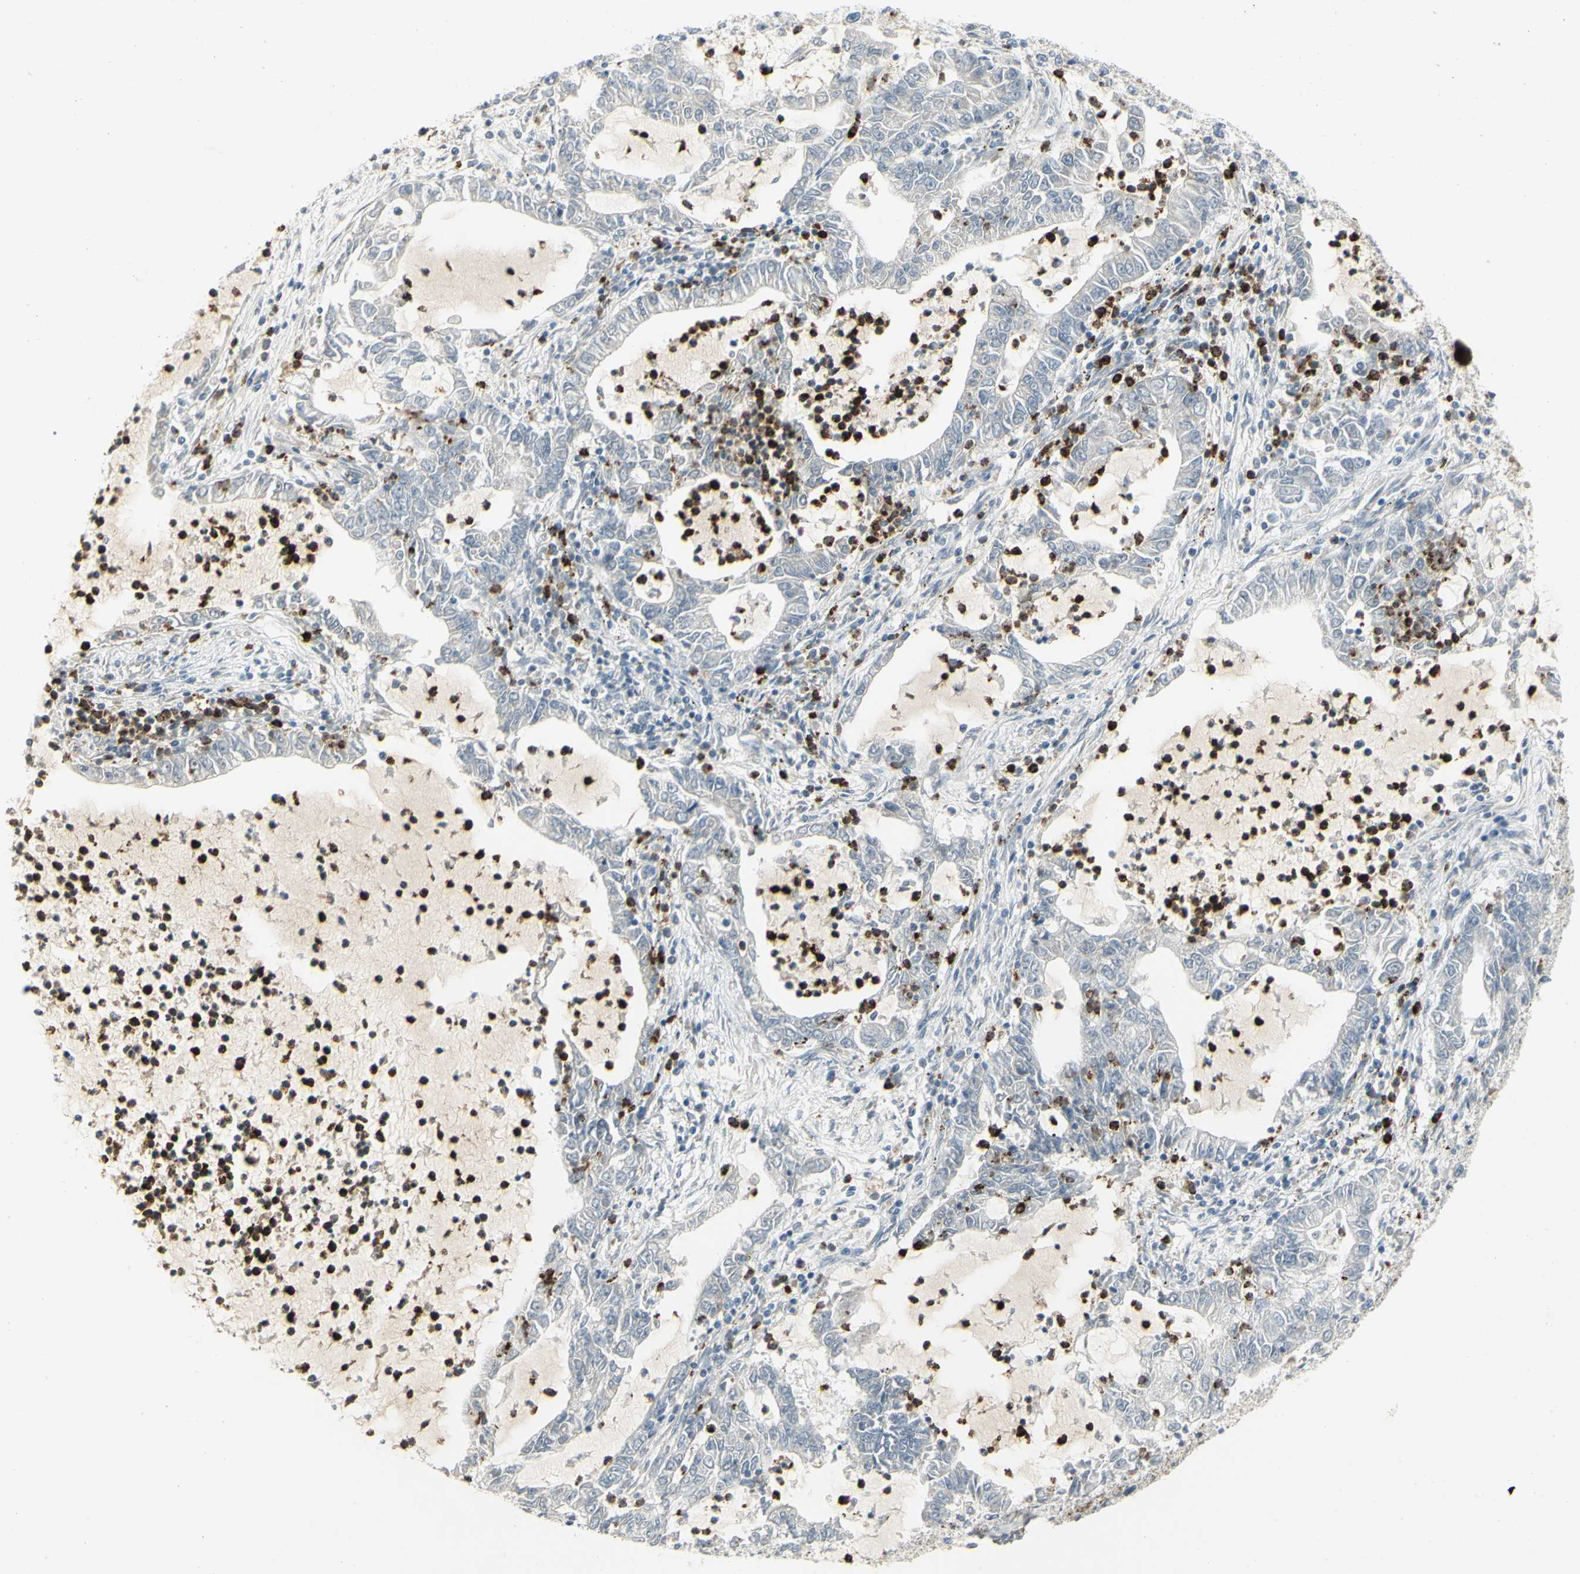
{"staining": {"intensity": "negative", "quantity": "none", "location": "none"}, "tissue": "lung cancer", "cell_type": "Tumor cells", "image_type": "cancer", "snomed": [{"axis": "morphology", "description": "Adenocarcinoma, NOS"}, {"axis": "topography", "description": "Lung"}], "caption": "This is an immunohistochemistry micrograph of lung cancer (adenocarcinoma). There is no positivity in tumor cells.", "gene": "CCNB2", "patient": {"sex": "female", "age": 51}}